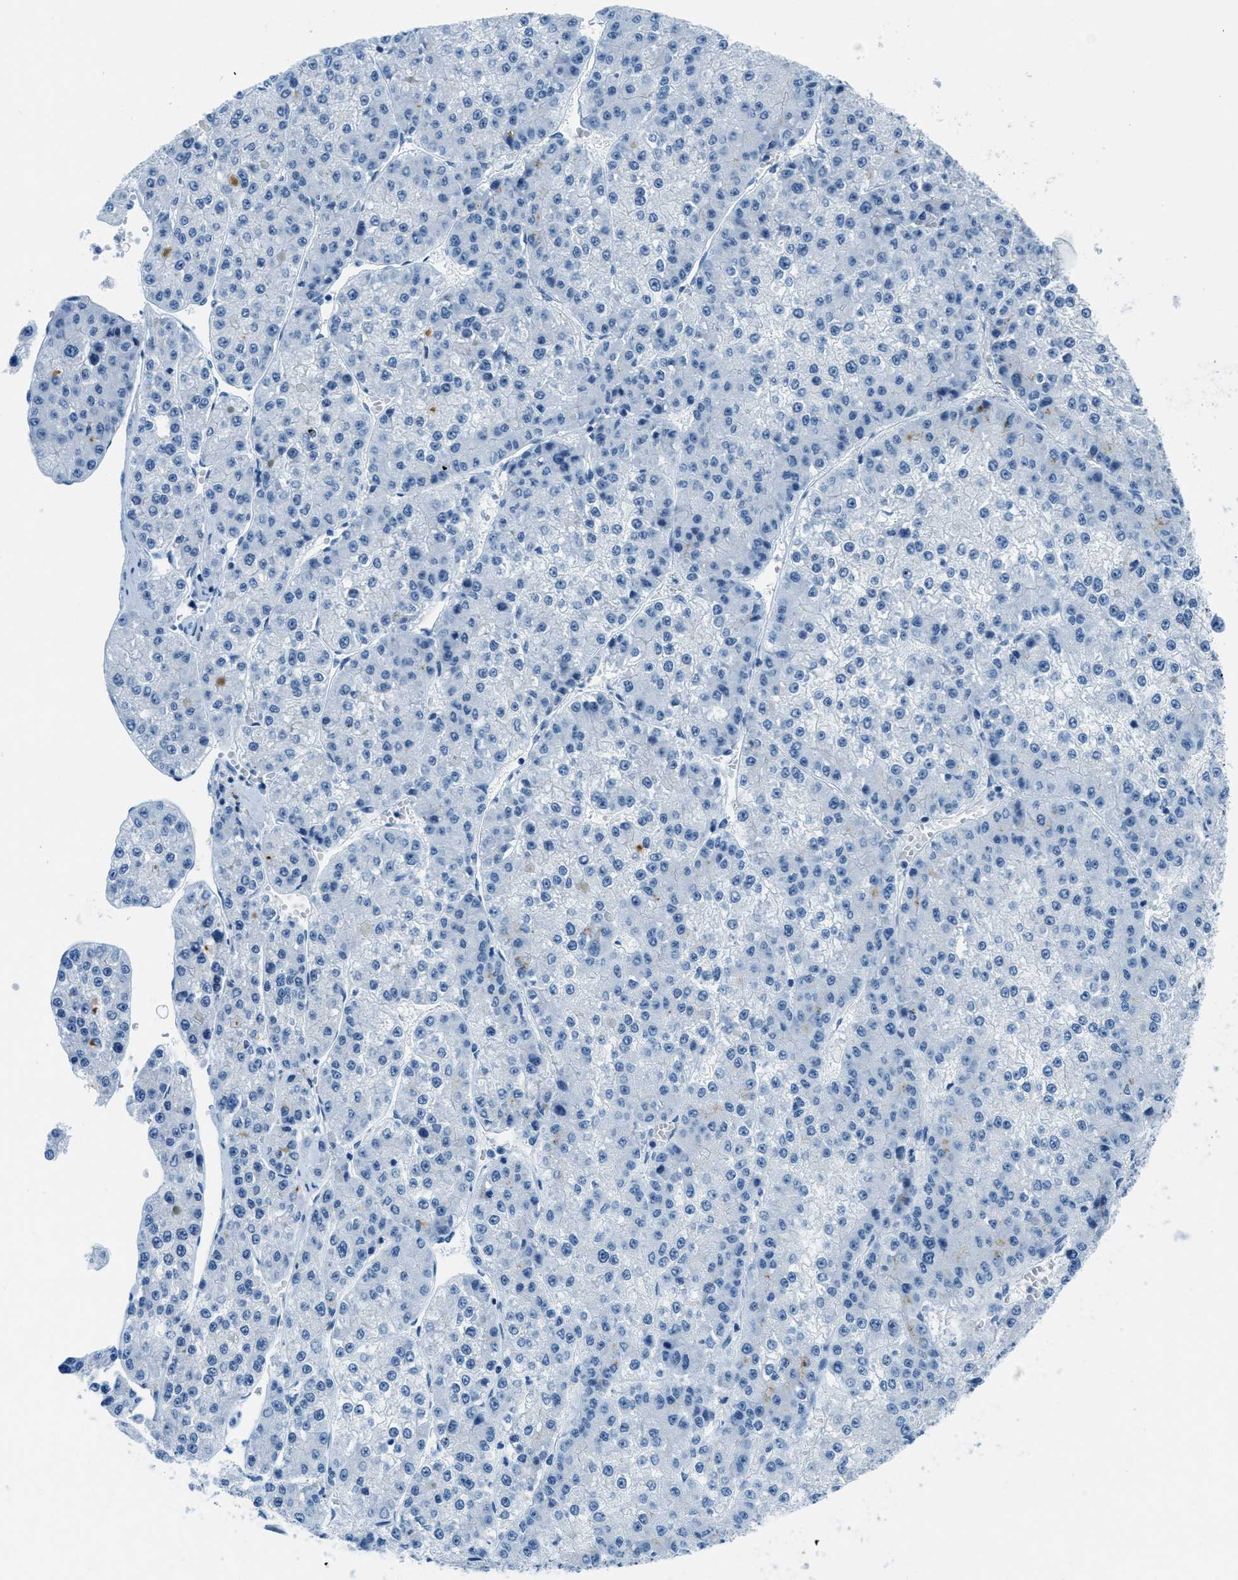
{"staining": {"intensity": "negative", "quantity": "none", "location": "none"}, "tissue": "liver cancer", "cell_type": "Tumor cells", "image_type": "cancer", "snomed": [{"axis": "morphology", "description": "Carcinoma, Hepatocellular, NOS"}, {"axis": "topography", "description": "Liver"}], "caption": "IHC of human liver cancer shows no positivity in tumor cells. The staining was performed using DAB to visualize the protein expression in brown, while the nuclei were stained in blue with hematoxylin (Magnification: 20x).", "gene": "PLA2G2A", "patient": {"sex": "female", "age": 73}}